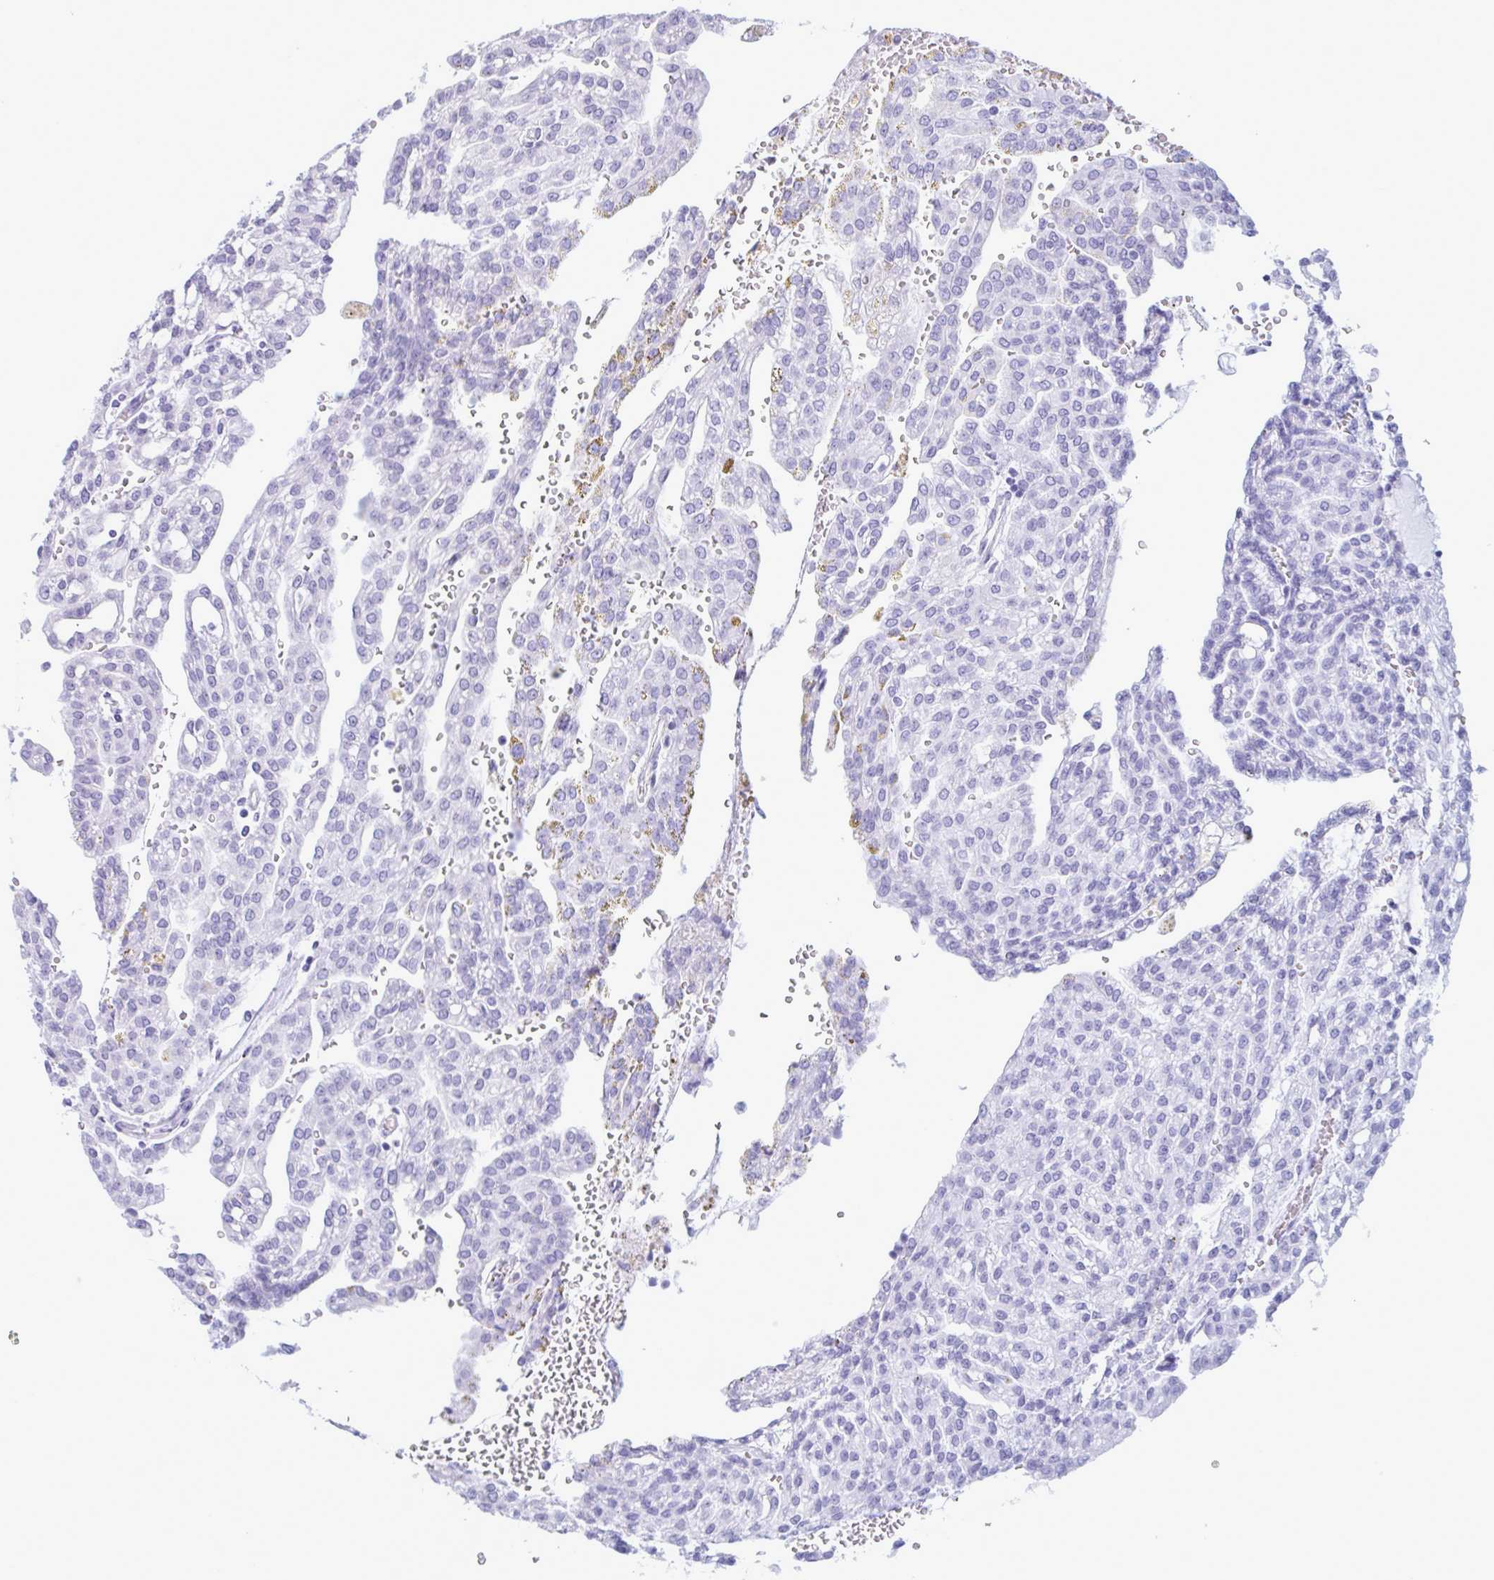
{"staining": {"intensity": "negative", "quantity": "none", "location": "none"}, "tissue": "renal cancer", "cell_type": "Tumor cells", "image_type": "cancer", "snomed": [{"axis": "morphology", "description": "Adenocarcinoma, NOS"}, {"axis": "topography", "description": "Kidney"}], "caption": "Immunohistochemistry micrograph of neoplastic tissue: renal adenocarcinoma stained with DAB shows no significant protein positivity in tumor cells.", "gene": "TENT5D", "patient": {"sex": "male", "age": 63}}